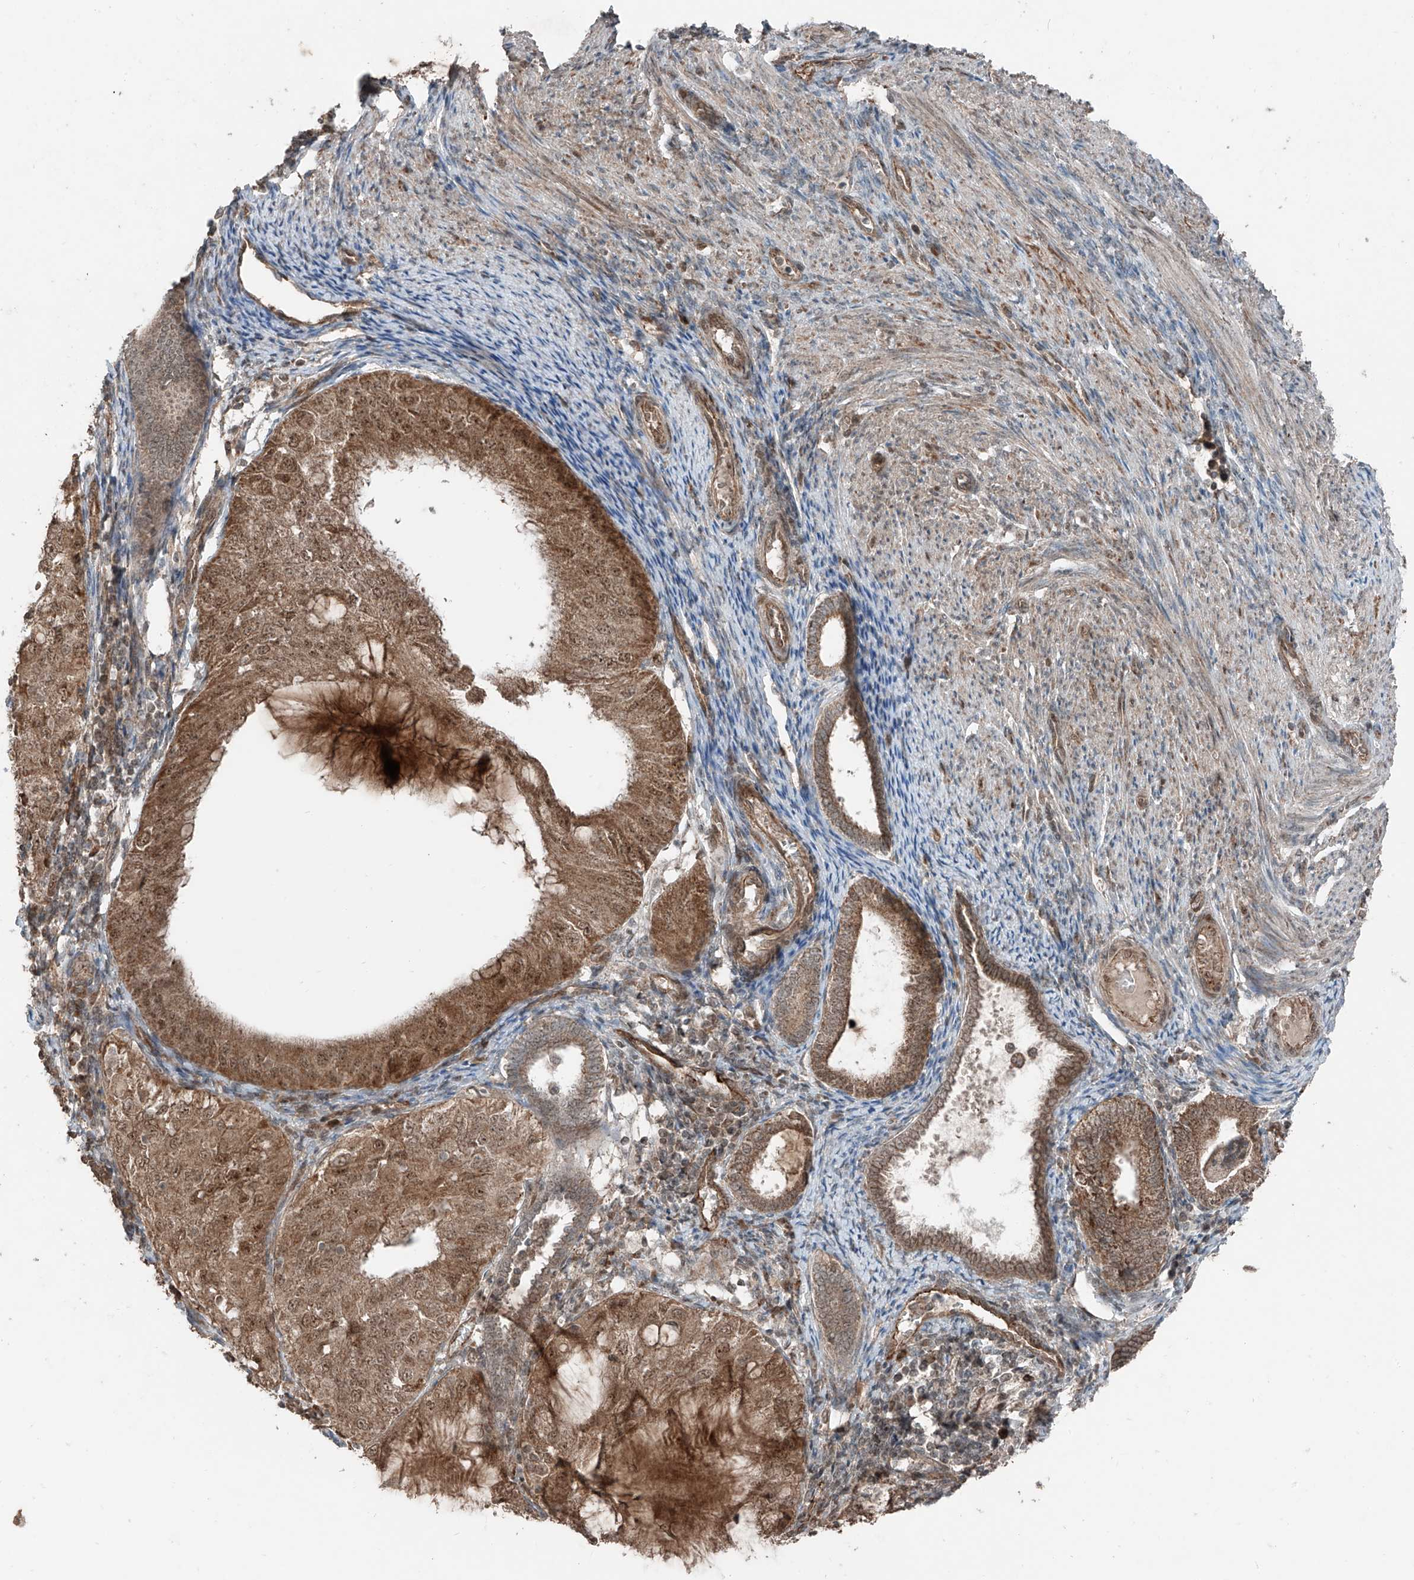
{"staining": {"intensity": "moderate", "quantity": ">75%", "location": "cytoplasmic/membranous"}, "tissue": "endometrial cancer", "cell_type": "Tumor cells", "image_type": "cancer", "snomed": [{"axis": "morphology", "description": "Adenocarcinoma, NOS"}, {"axis": "topography", "description": "Endometrium"}], "caption": "Immunohistochemistry (DAB (3,3'-diaminobenzidine)) staining of adenocarcinoma (endometrial) reveals moderate cytoplasmic/membranous protein staining in approximately >75% of tumor cells.", "gene": "ZNF620", "patient": {"sex": "female", "age": 81}}